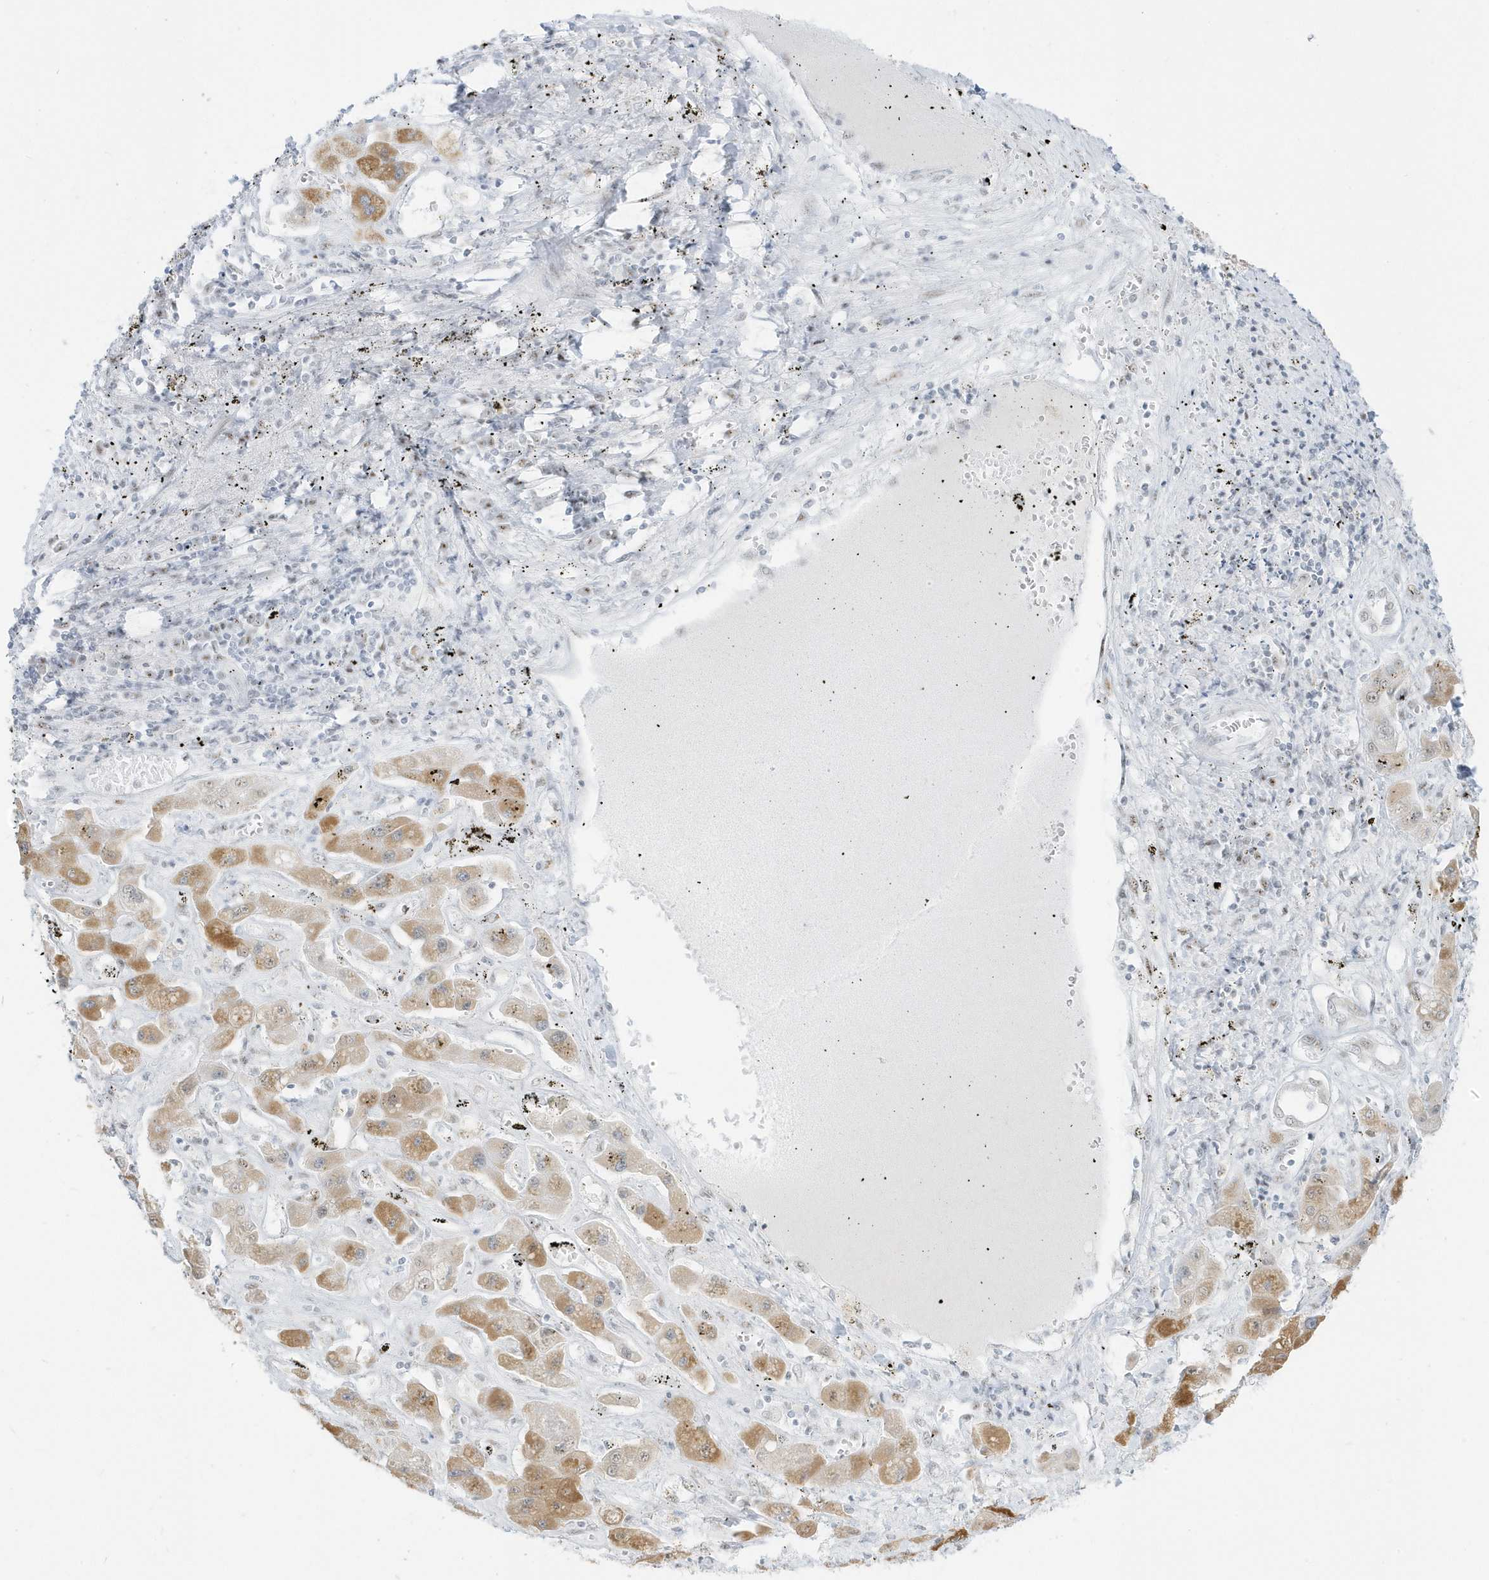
{"staining": {"intensity": "moderate", "quantity": ">75%", "location": "cytoplasmic/membranous"}, "tissue": "liver cancer", "cell_type": "Tumor cells", "image_type": "cancer", "snomed": [{"axis": "morphology", "description": "Cholangiocarcinoma"}, {"axis": "topography", "description": "Liver"}], "caption": "Liver cholangiocarcinoma stained for a protein reveals moderate cytoplasmic/membranous positivity in tumor cells.", "gene": "PLEKHN1", "patient": {"sex": "male", "age": 67}}